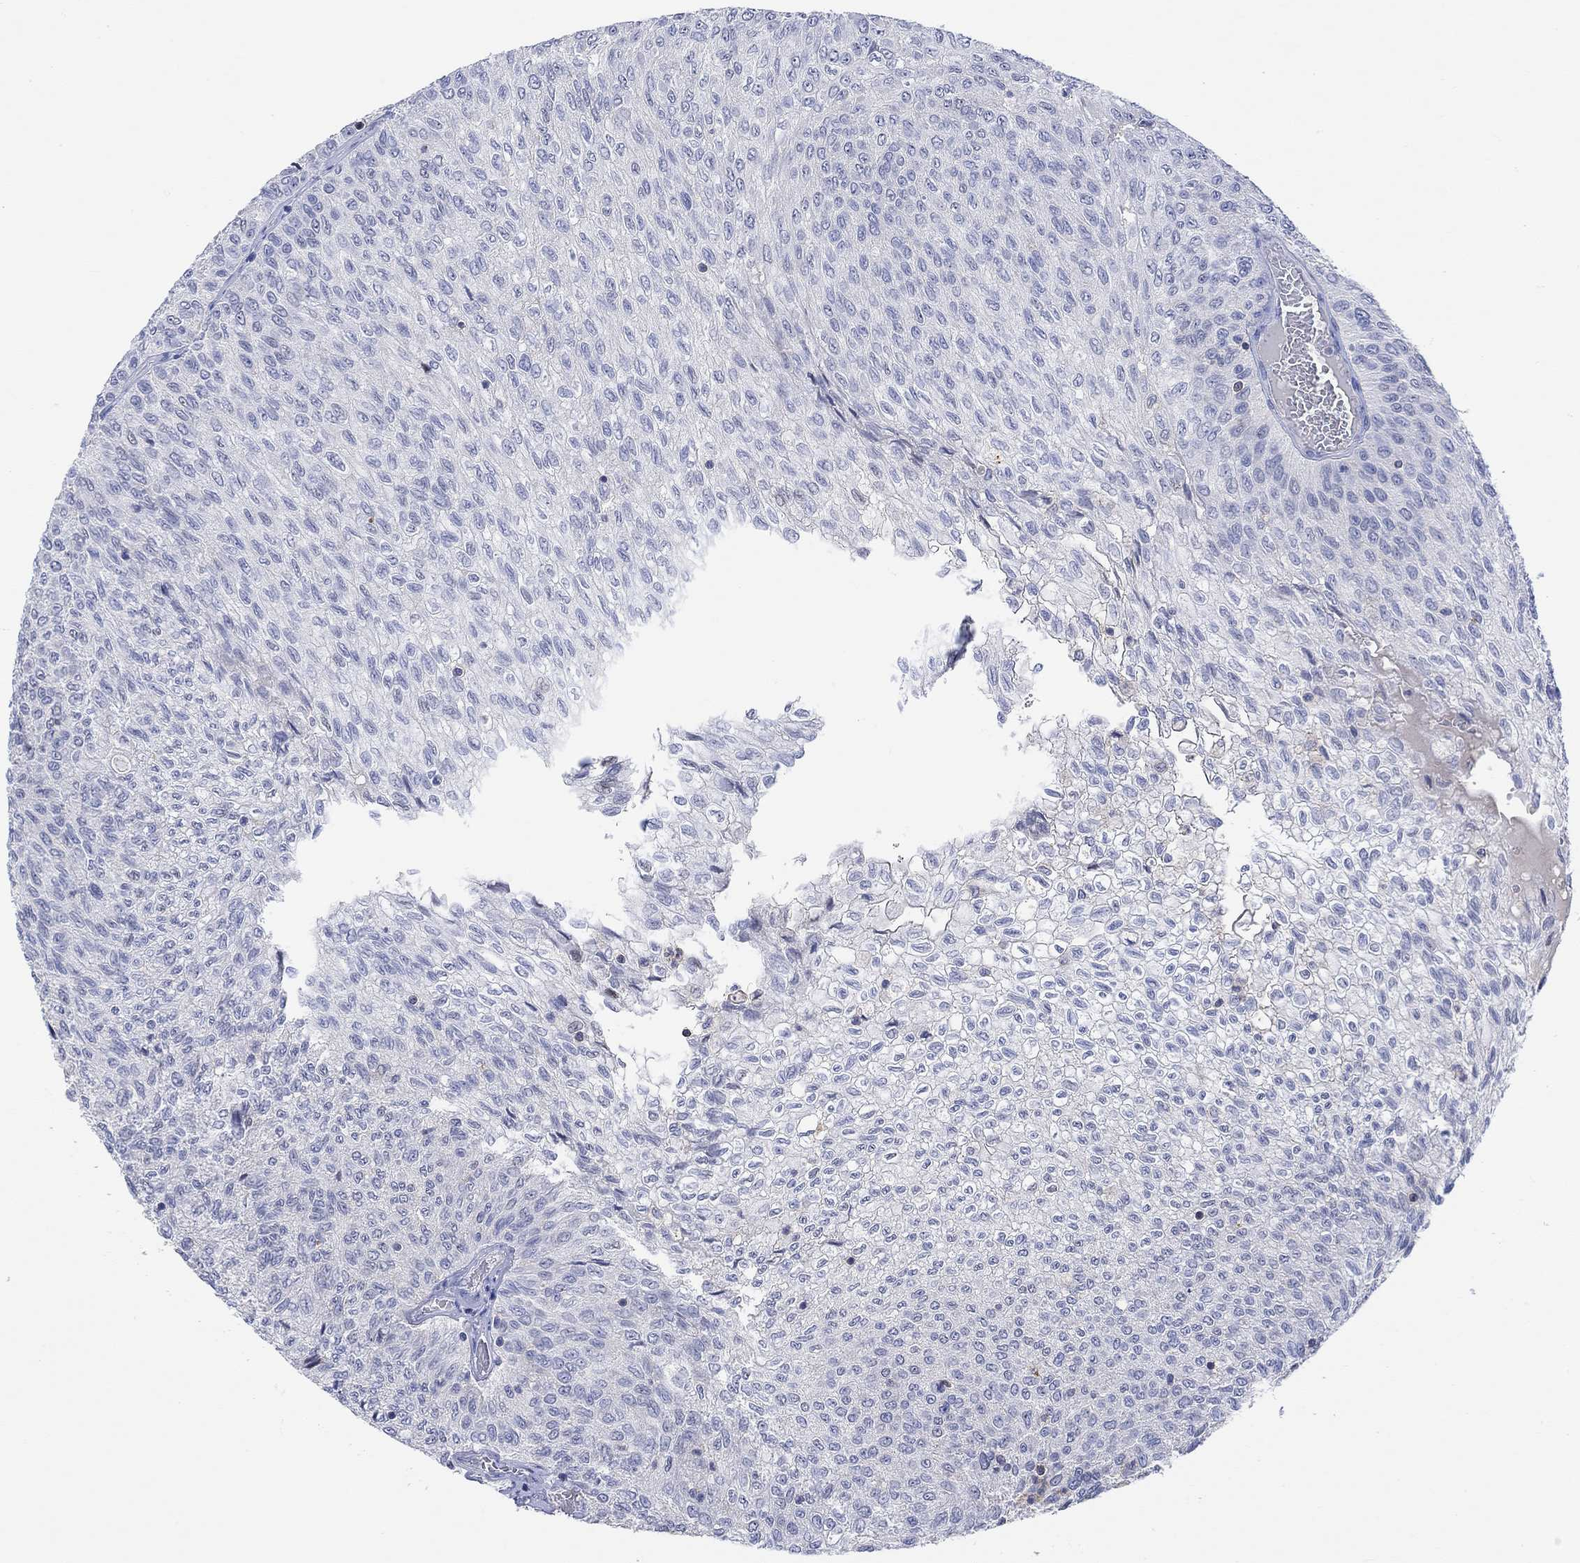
{"staining": {"intensity": "negative", "quantity": "none", "location": "none"}, "tissue": "urothelial cancer", "cell_type": "Tumor cells", "image_type": "cancer", "snomed": [{"axis": "morphology", "description": "Urothelial carcinoma, Low grade"}, {"axis": "topography", "description": "Urinary bladder"}], "caption": "This is an IHC photomicrograph of urothelial carcinoma (low-grade). There is no staining in tumor cells.", "gene": "GCM1", "patient": {"sex": "male", "age": 78}}